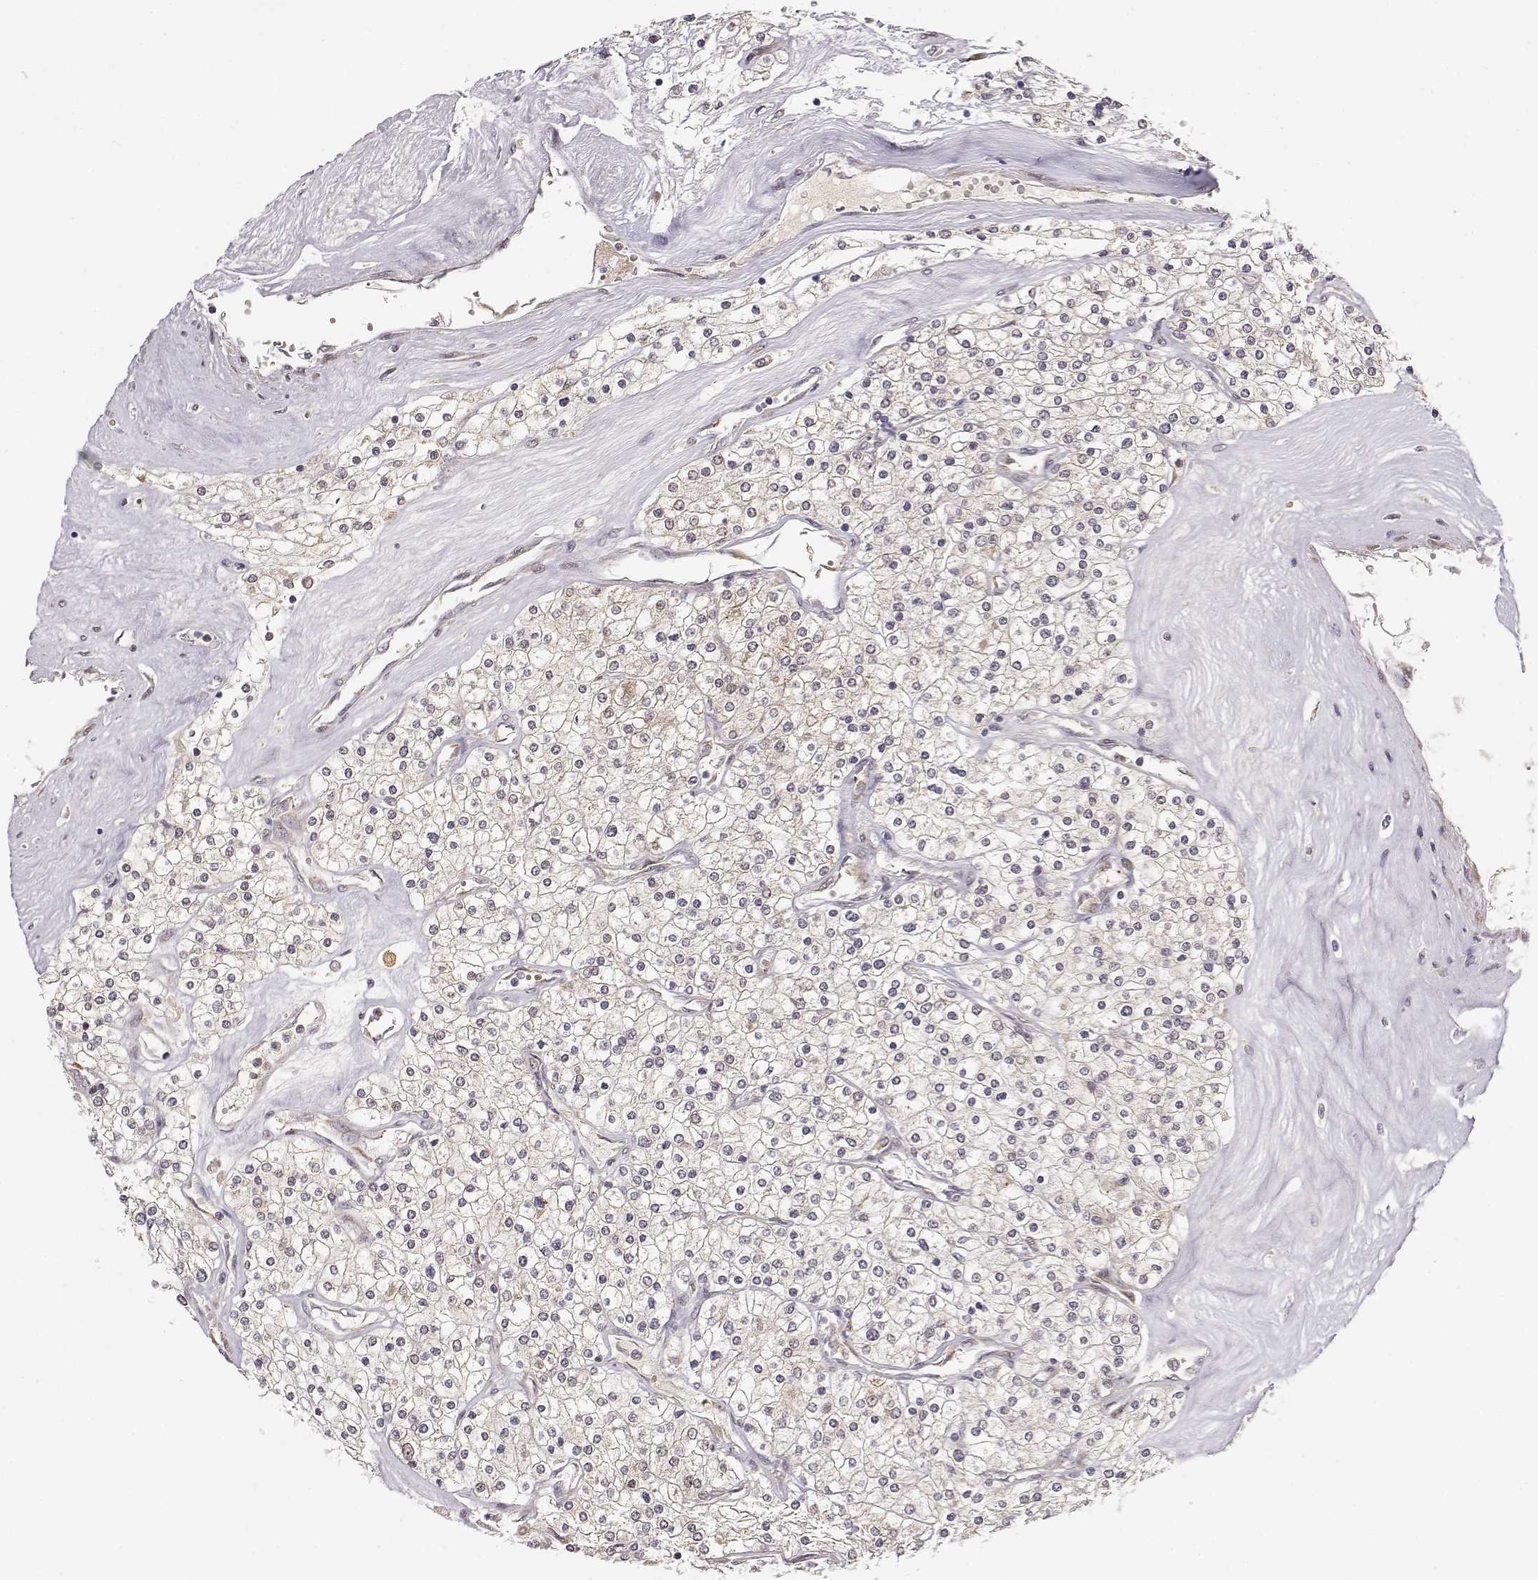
{"staining": {"intensity": "weak", "quantity": "<25%", "location": "cytoplasmic/membranous"}, "tissue": "renal cancer", "cell_type": "Tumor cells", "image_type": "cancer", "snomed": [{"axis": "morphology", "description": "Adenocarcinoma, NOS"}, {"axis": "topography", "description": "Kidney"}], "caption": "Immunohistochemical staining of renal cancer exhibits no significant positivity in tumor cells. (Brightfield microscopy of DAB immunohistochemistry (IHC) at high magnification).", "gene": "ERGIC2", "patient": {"sex": "male", "age": 80}}